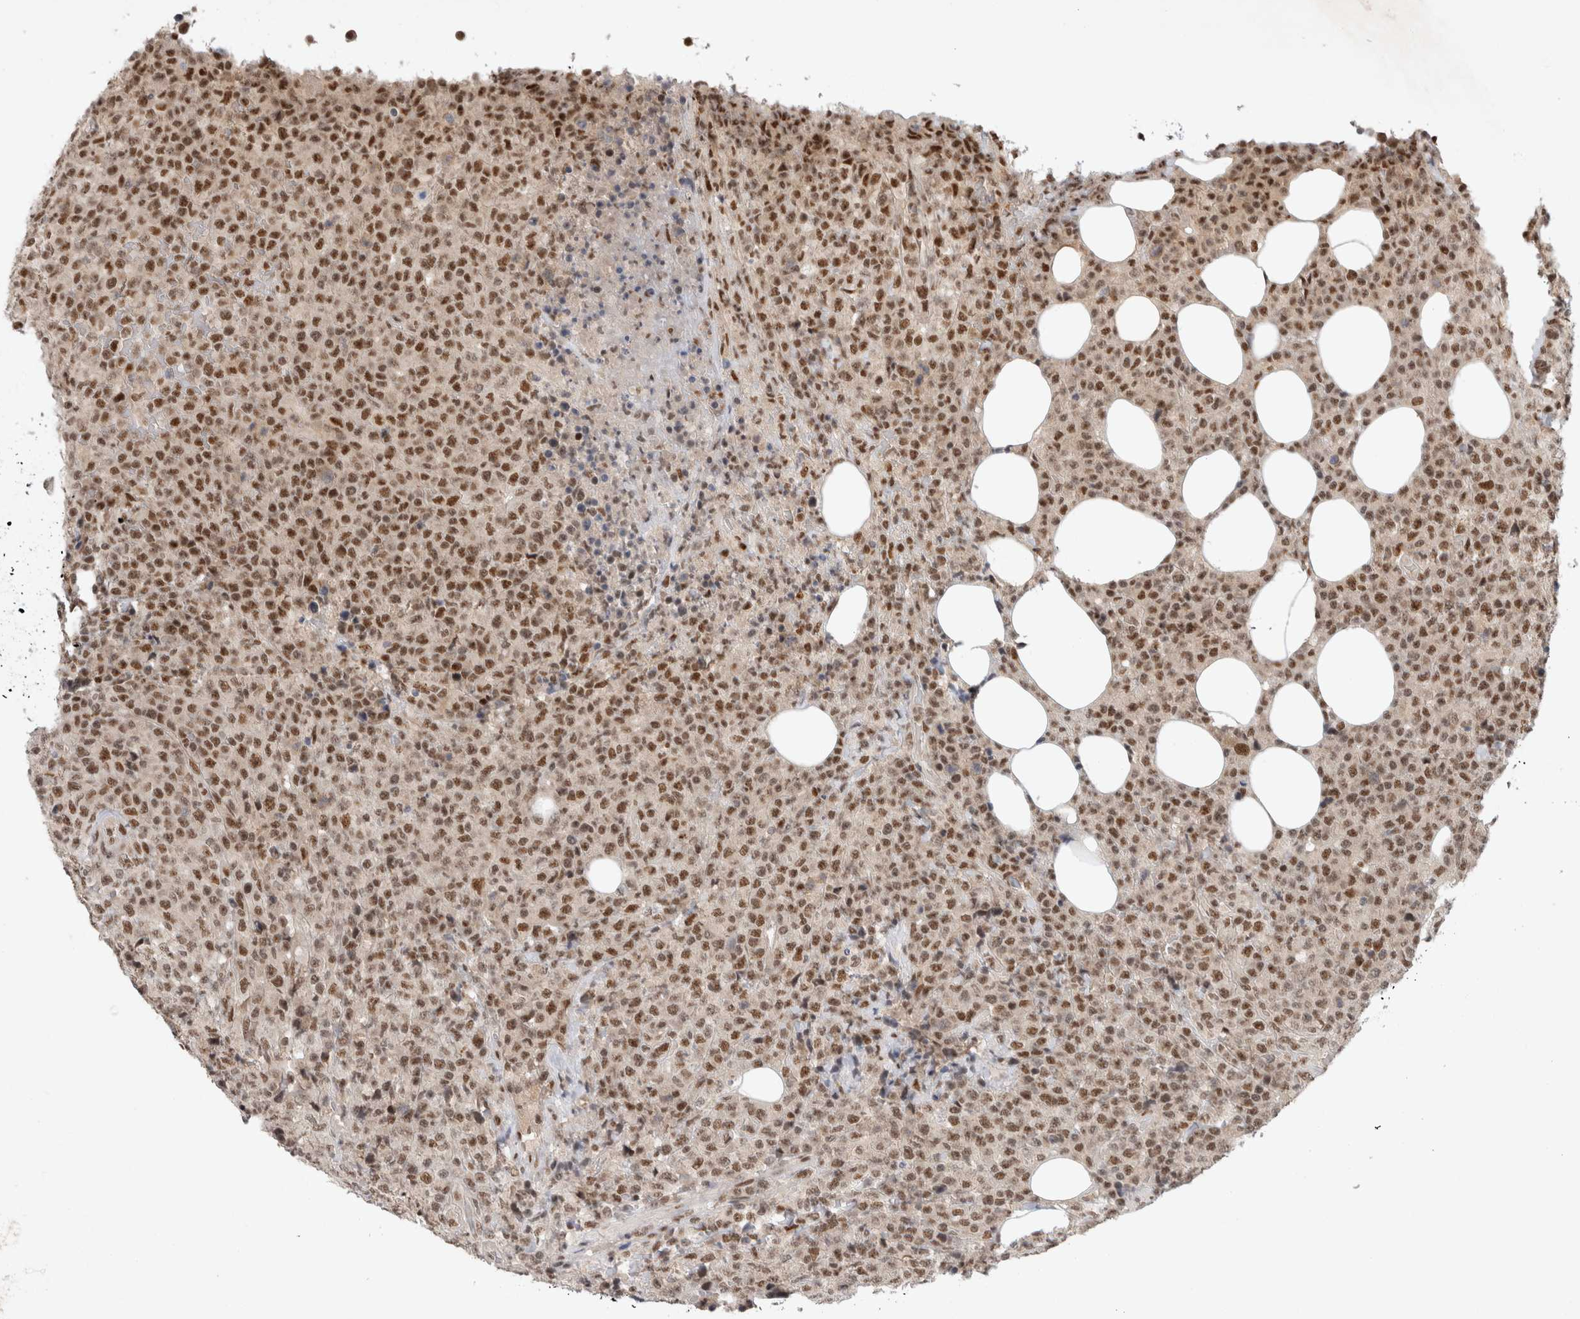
{"staining": {"intensity": "strong", "quantity": ">75%", "location": "nuclear"}, "tissue": "lymphoma", "cell_type": "Tumor cells", "image_type": "cancer", "snomed": [{"axis": "morphology", "description": "Malignant lymphoma, non-Hodgkin's type, High grade"}, {"axis": "topography", "description": "Lymph node"}], "caption": "The micrograph exhibits a brown stain indicating the presence of a protein in the nuclear of tumor cells in lymphoma. Using DAB (brown) and hematoxylin (blue) stains, captured at high magnification using brightfield microscopy.", "gene": "HESX1", "patient": {"sex": "male", "age": 13}}